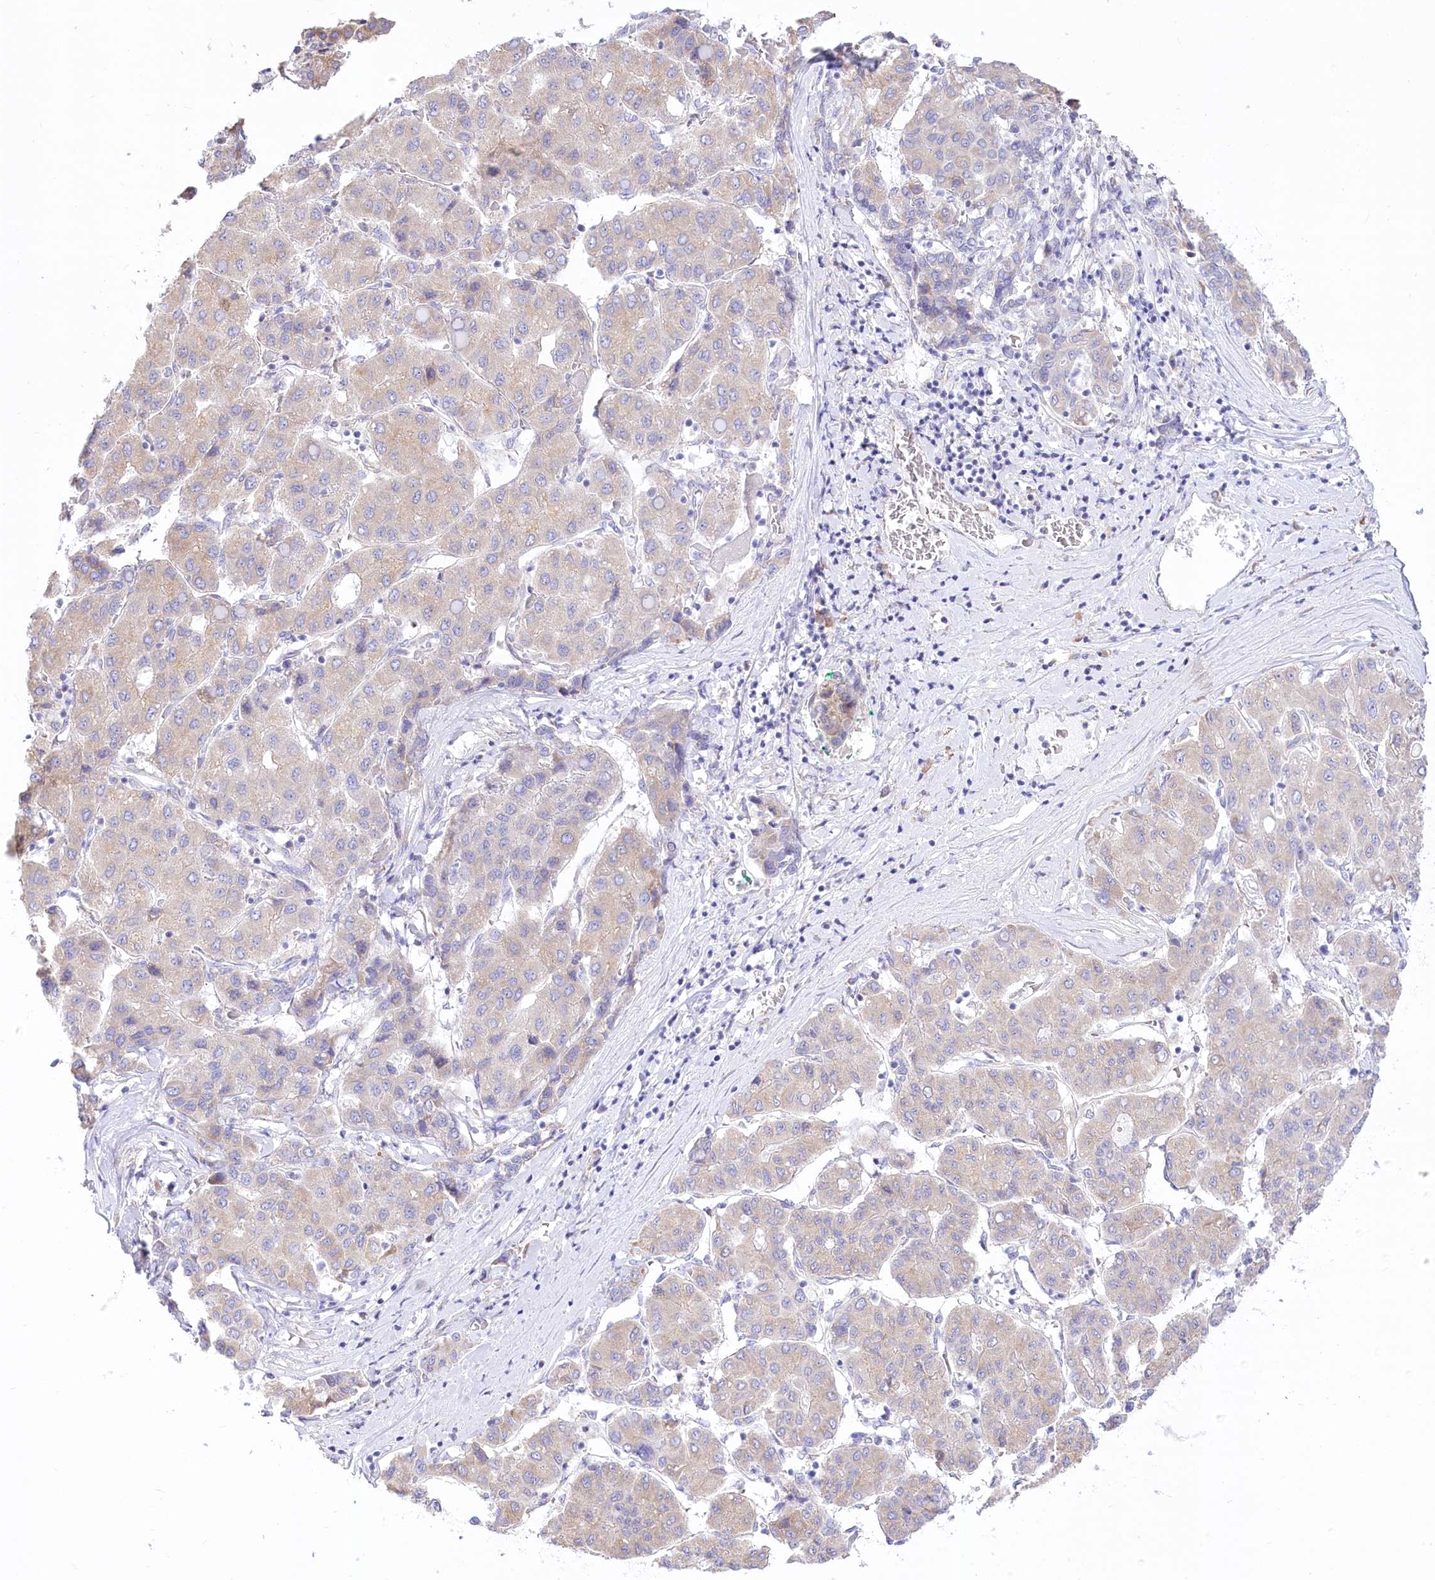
{"staining": {"intensity": "negative", "quantity": "none", "location": "none"}, "tissue": "liver cancer", "cell_type": "Tumor cells", "image_type": "cancer", "snomed": [{"axis": "morphology", "description": "Carcinoma, Hepatocellular, NOS"}, {"axis": "topography", "description": "Liver"}], "caption": "Tumor cells show no significant positivity in liver cancer (hepatocellular carcinoma).", "gene": "STT3B", "patient": {"sex": "male", "age": 65}}